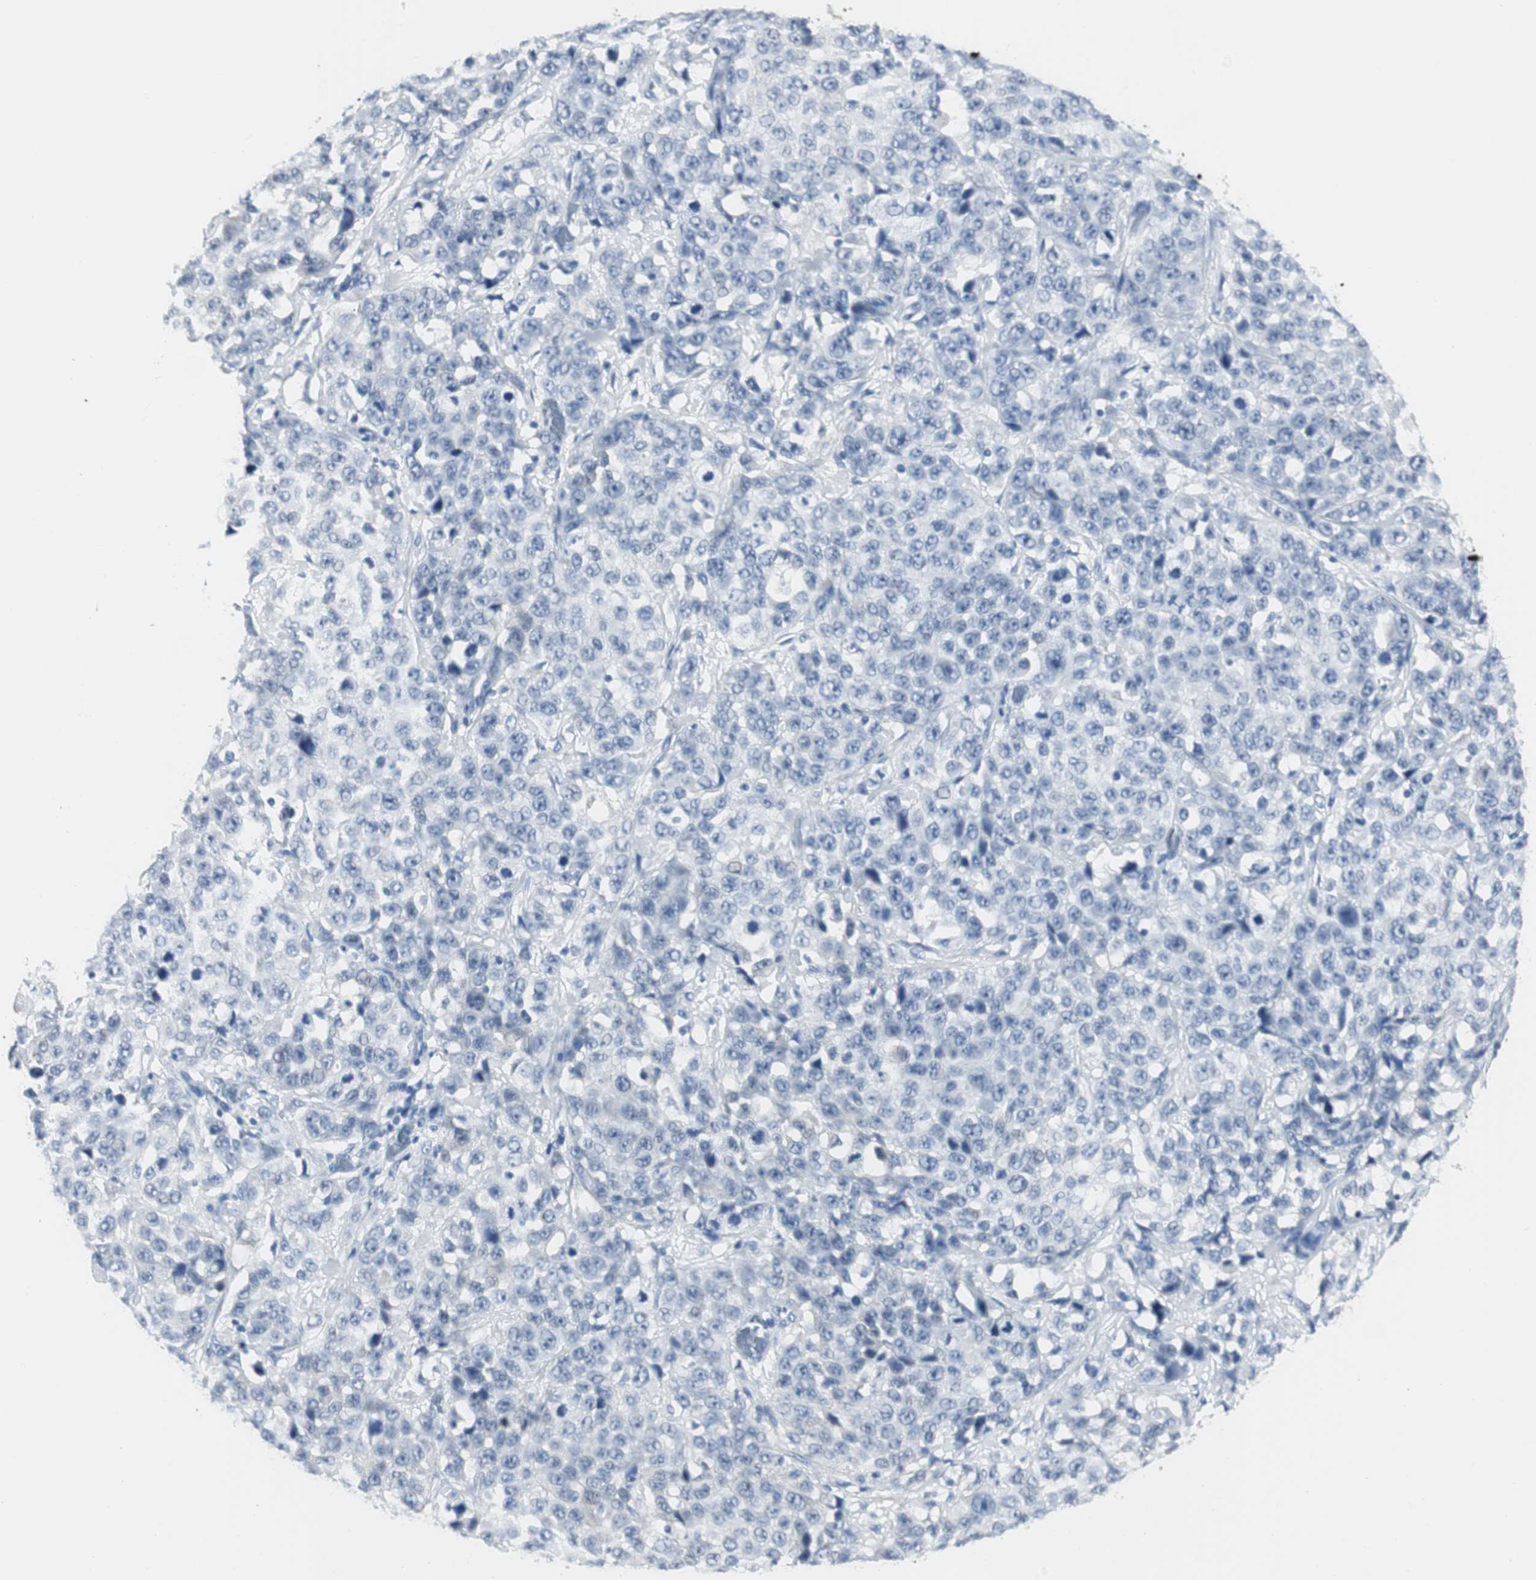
{"staining": {"intensity": "negative", "quantity": "none", "location": "none"}, "tissue": "stomach cancer", "cell_type": "Tumor cells", "image_type": "cancer", "snomed": [{"axis": "morphology", "description": "Normal tissue, NOS"}, {"axis": "morphology", "description": "Adenocarcinoma, NOS"}, {"axis": "topography", "description": "Stomach"}], "caption": "Immunohistochemistry of stomach cancer (adenocarcinoma) exhibits no expression in tumor cells.", "gene": "GAP43", "patient": {"sex": "male", "age": 48}}